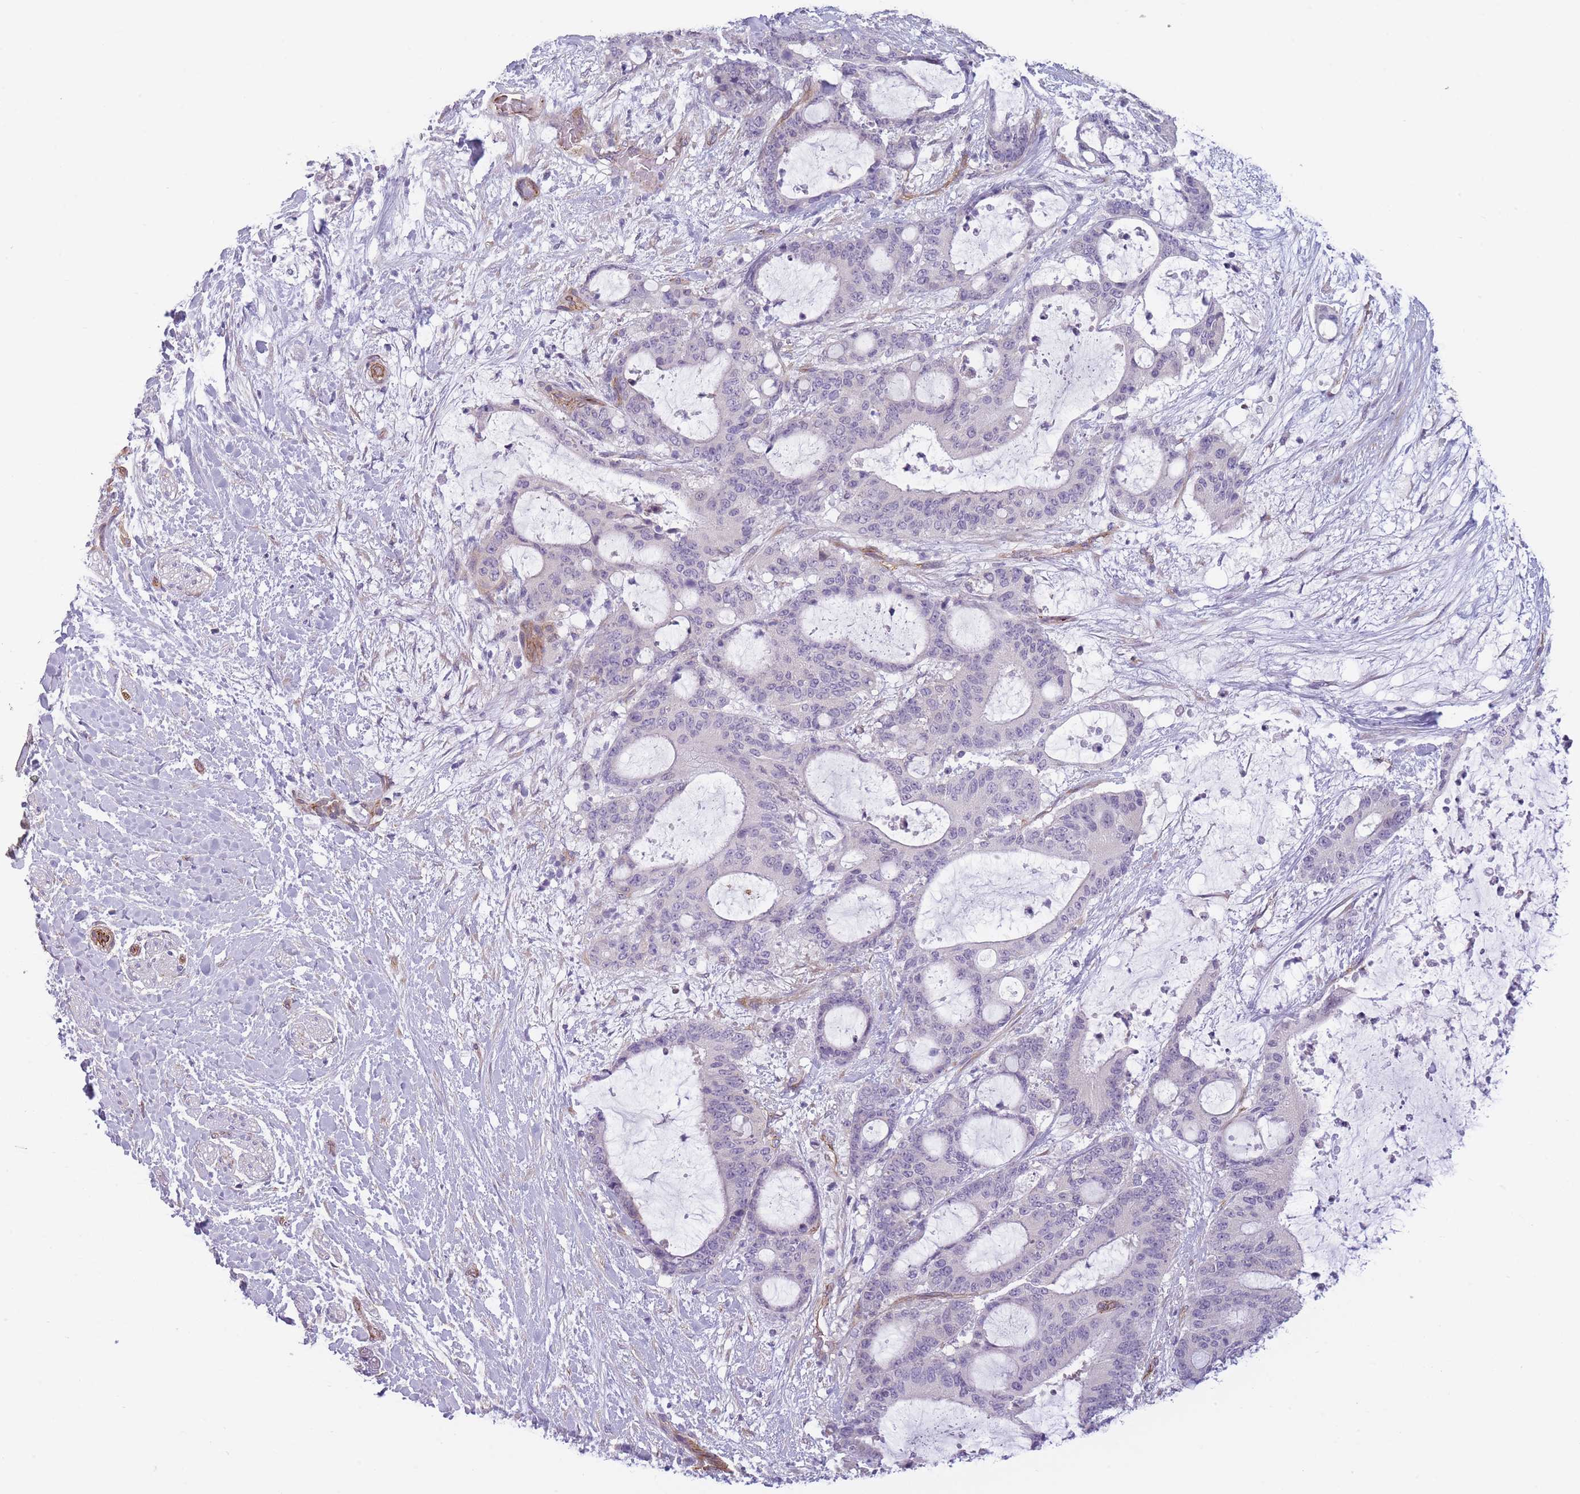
{"staining": {"intensity": "negative", "quantity": "none", "location": "none"}, "tissue": "liver cancer", "cell_type": "Tumor cells", "image_type": "cancer", "snomed": [{"axis": "morphology", "description": "Normal tissue, NOS"}, {"axis": "morphology", "description": "Cholangiocarcinoma"}, {"axis": "topography", "description": "Liver"}, {"axis": "topography", "description": "Peripheral nerve tissue"}], "caption": "IHC micrograph of neoplastic tissue: liver cancer (cholangiocarcinoma) stained with DAB (3,3'-diaminobenzidine) shows no significant protein positivity in tumor cells. (Stains: DAB (3,3'-diaminobenzidine) IHC with hematoxylin counter stain, Microscopy: brightfield microscopy at high magnification).", "gene": "OR6B3", "patient": {"sex": "female", "age": 73}}